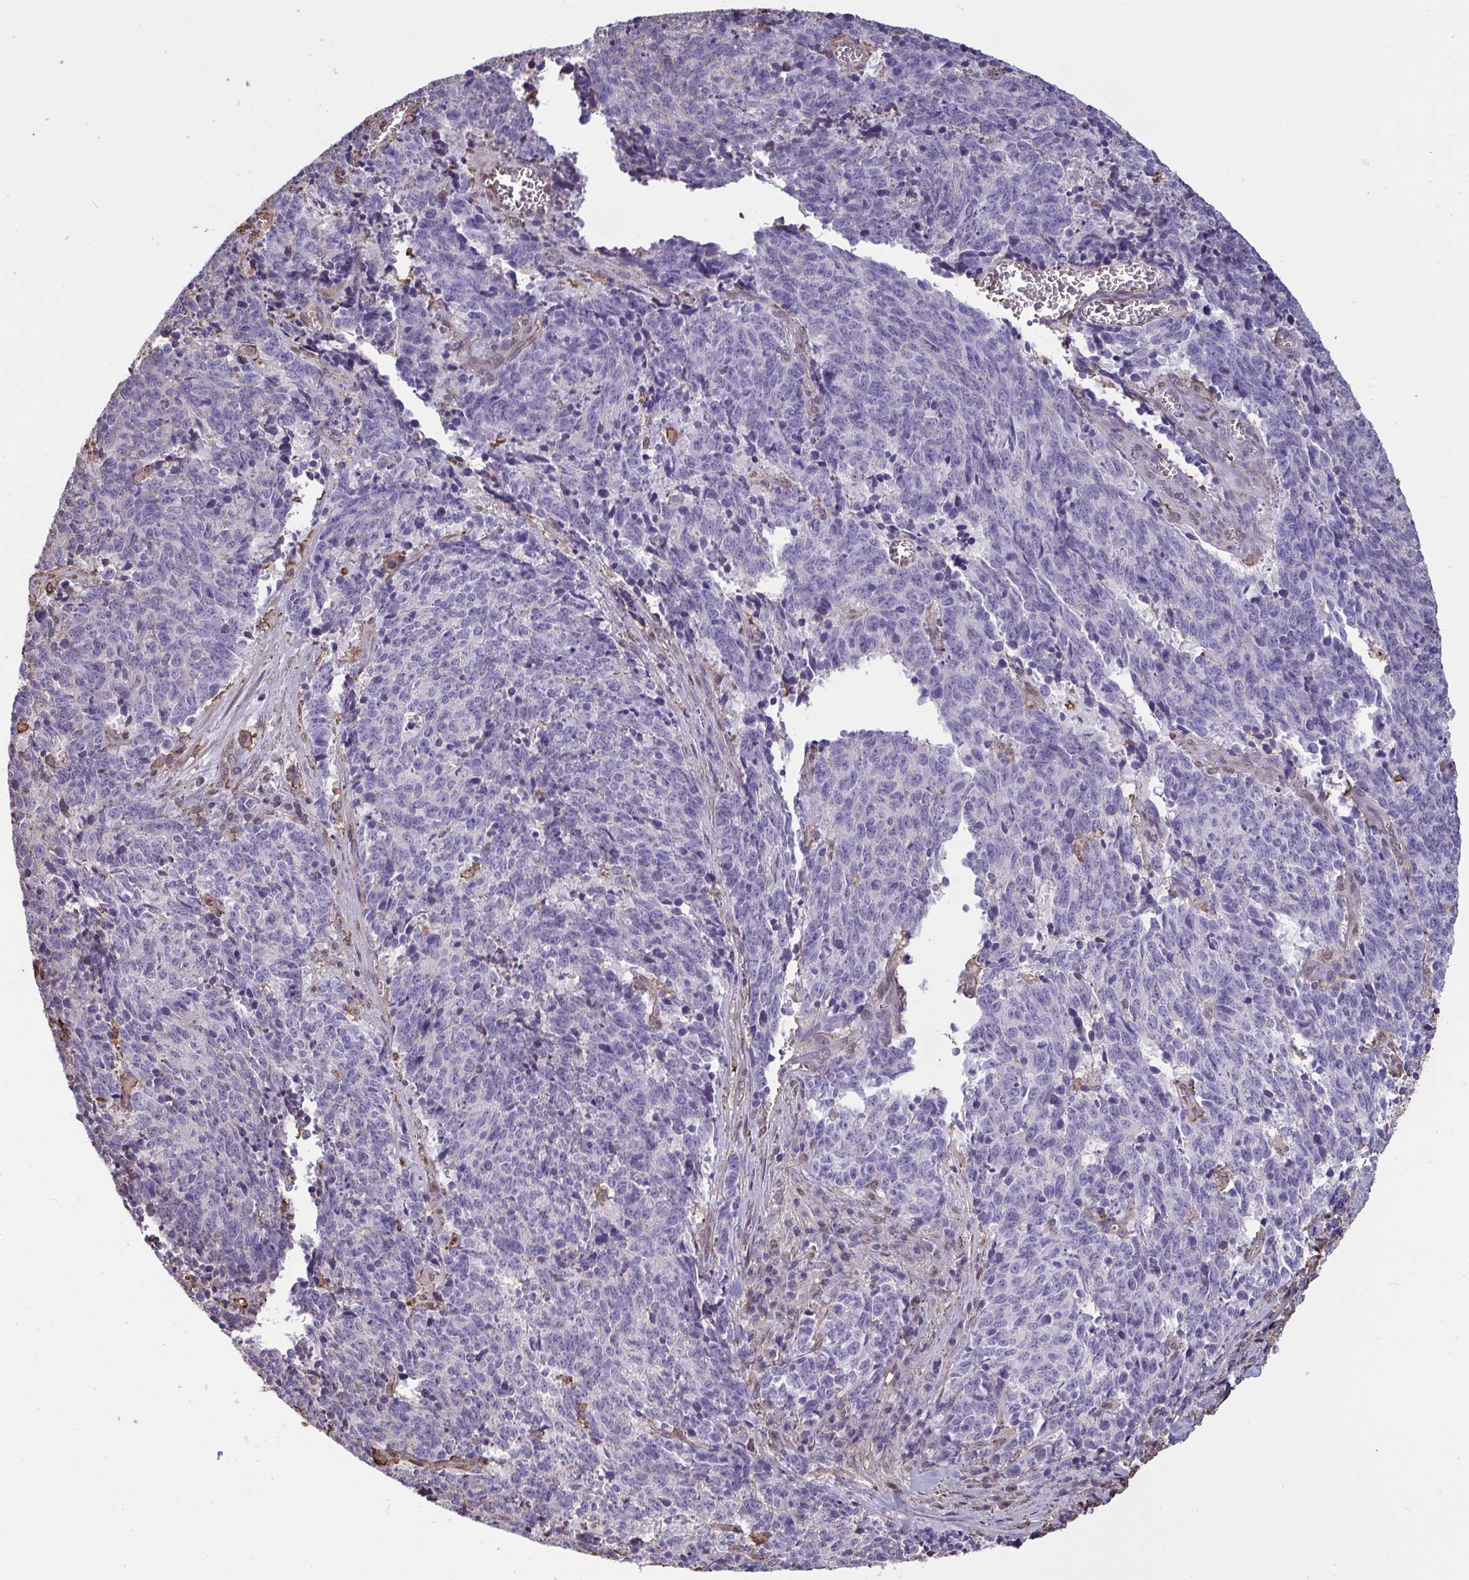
{"staining": {"intensity": "negative", "quantity": "none", "location": "none"}, "tissue": "cervical cancer", "cell_type": "Tumor cells", "image_type": "cancer", "snomed": [{"axis": "morphology", "description": "Squamous cell carcinoma, NOS"}, {"axis": "topography", "description": "Cervix"}], "caption": "Cervical cancer (squamous cell carcinoma) stained for a protein using immunohistochemistry (IHC) demonstrates no expression tumor cells.", "gene": "ANXA5", "patient": {"sex": "female", "age": 29}}